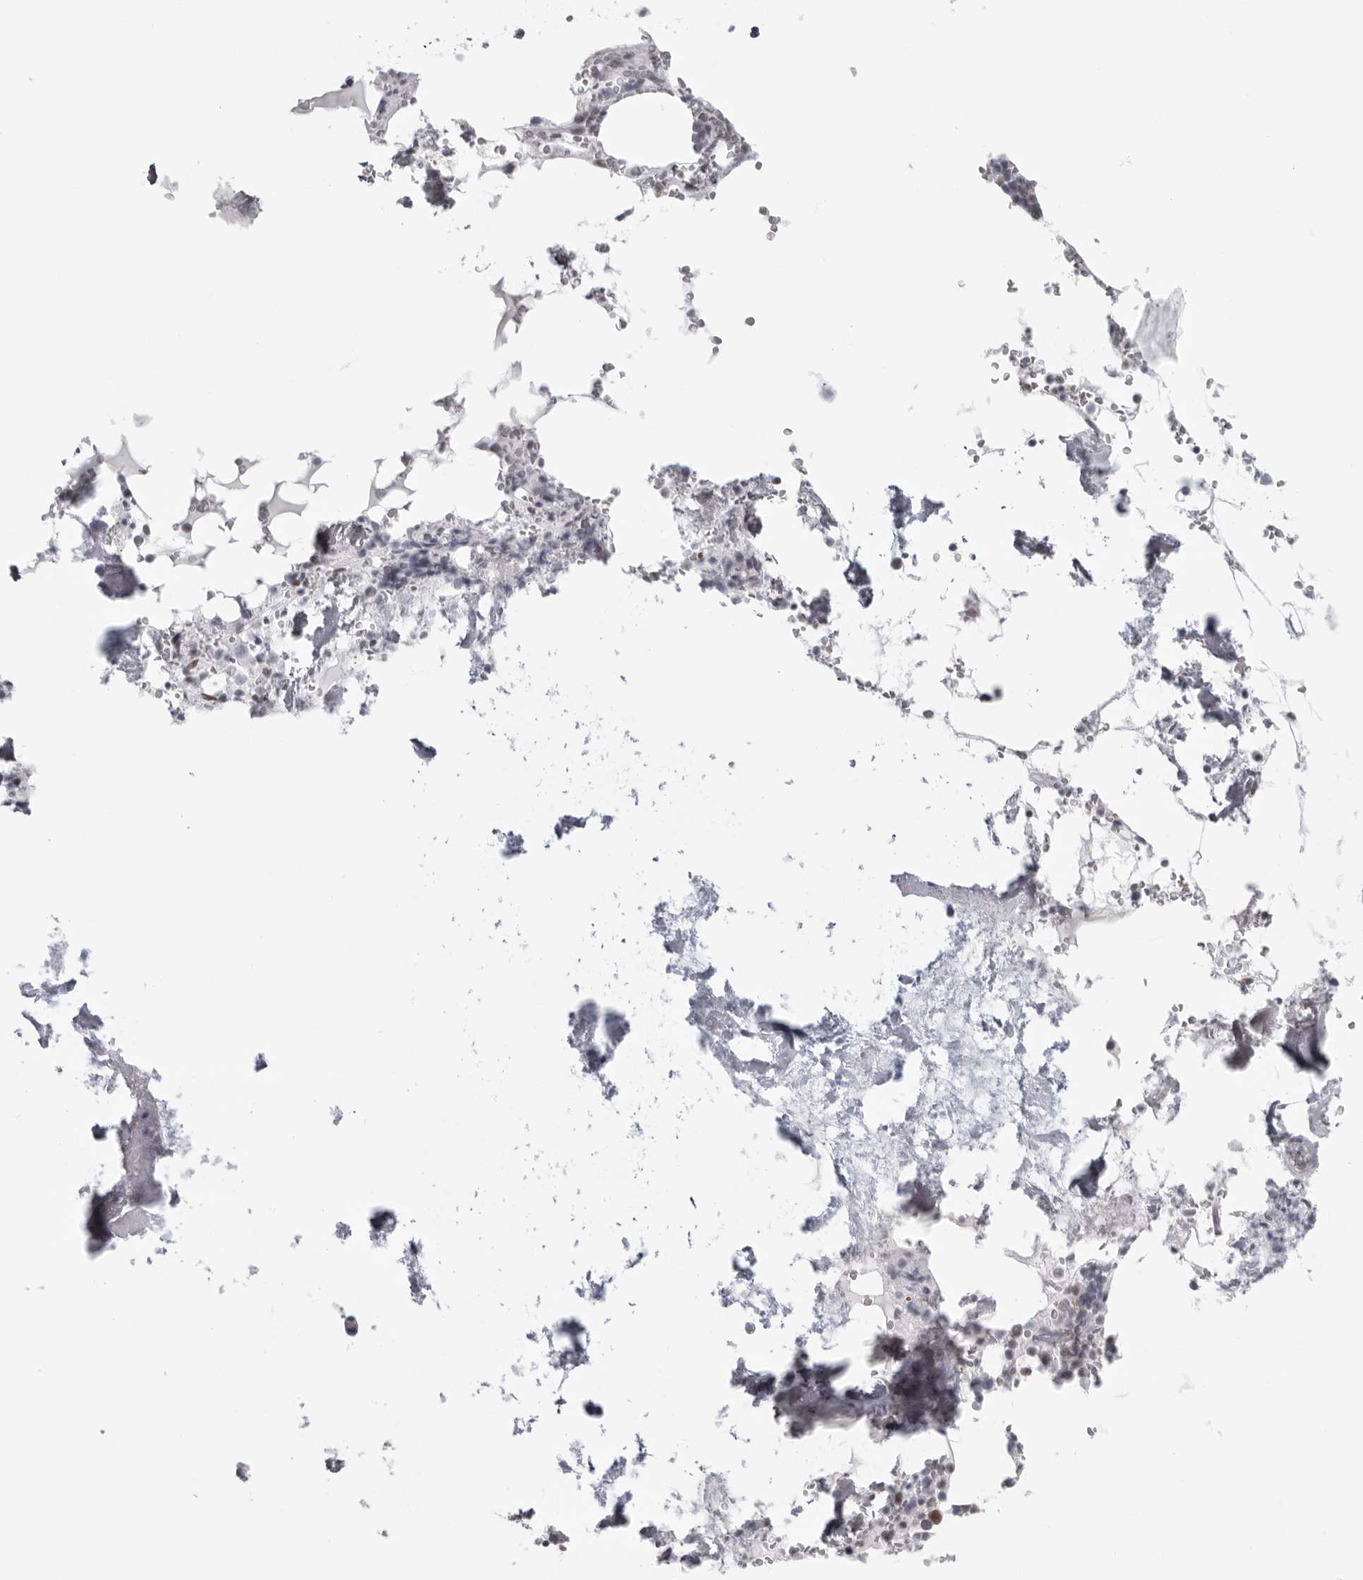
{"staining": {"intensity": "weak", "quantity": "<25%", "location": "nuclear"}, "tissue": "bone marrow", "cell_type": "Hematopoietic cells", "image_type": "normal", "snomed": [{"axis": "morphology", "description": "Normal tissue, NOS"}, {"axis": "topography", "description": "Bone marrow"}], "caption": "This is a micrograph of IHC staining of unremarkable bone marrow, which shows no positivity in hematopoietic cells.", "gene": "ESPN", "patient": {"sex": "male", "age": 70}}